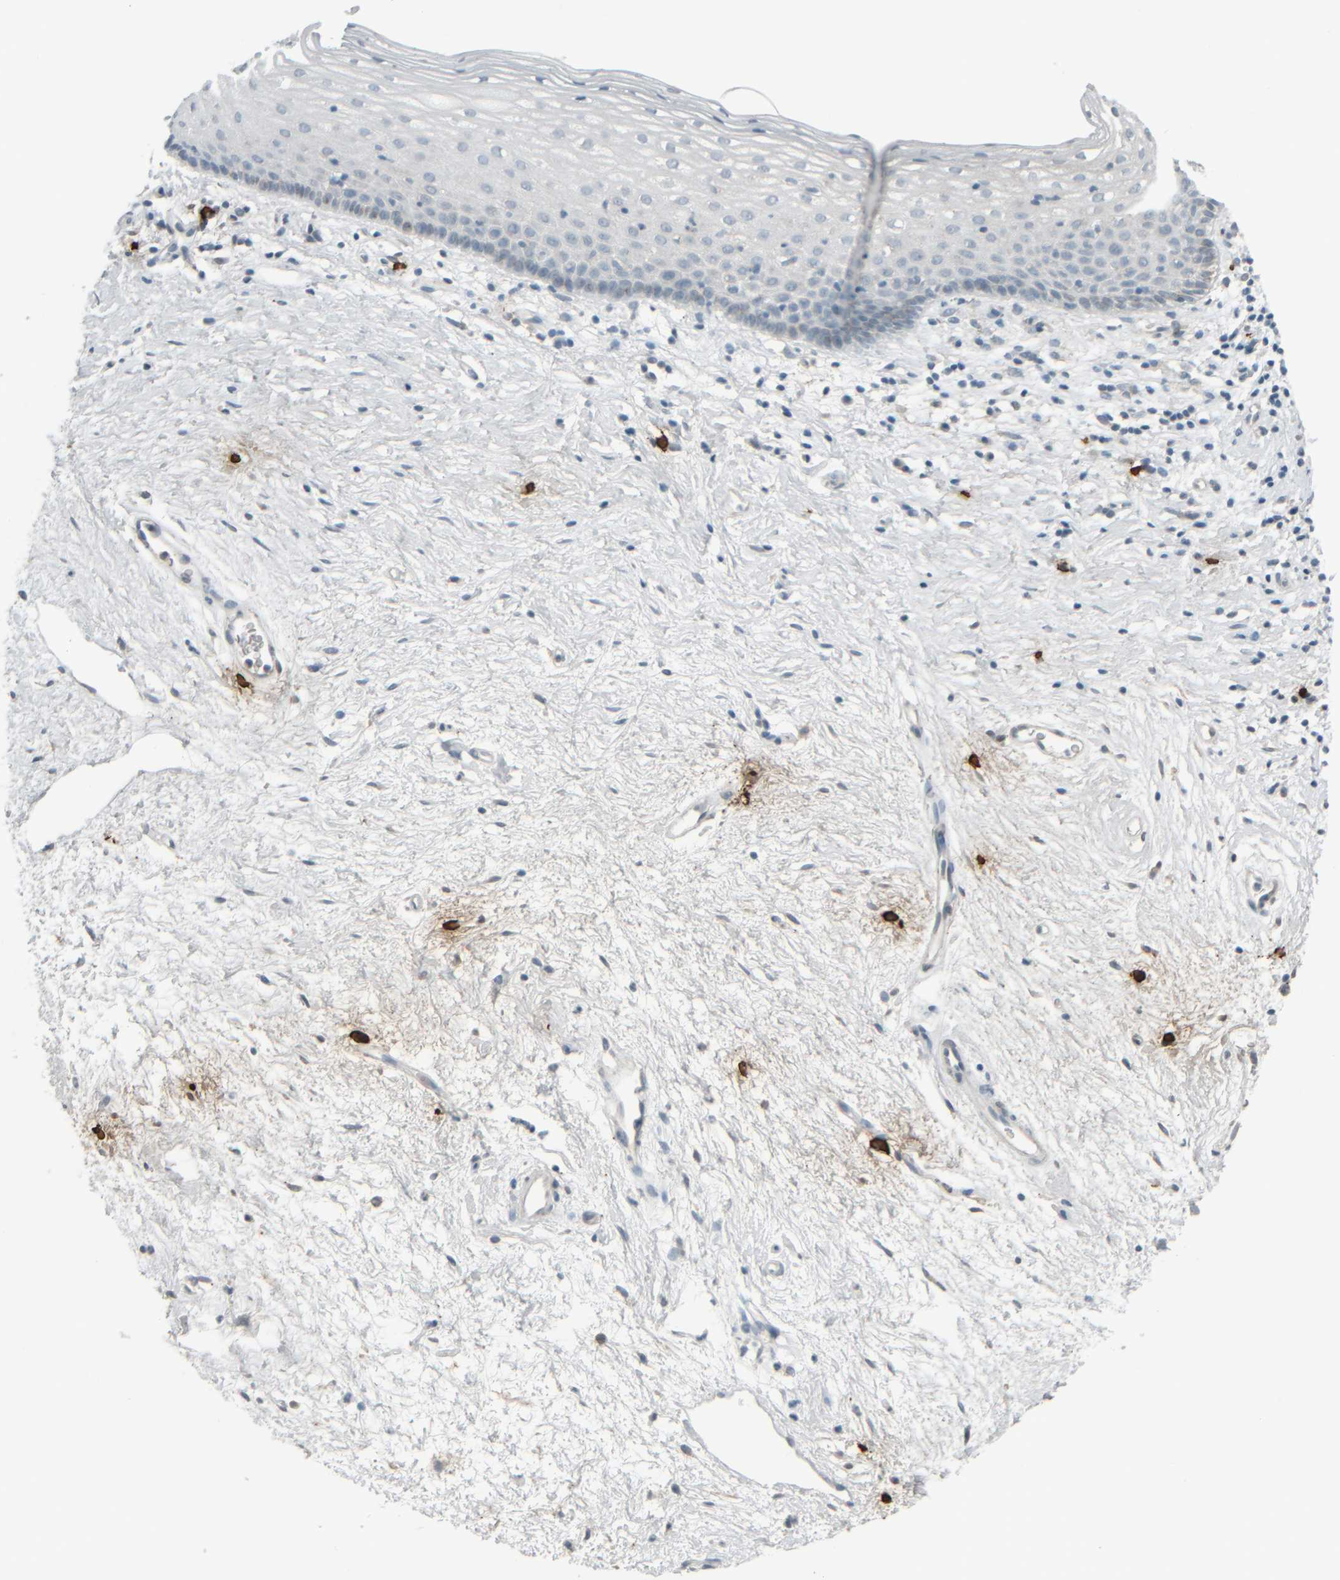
{"staining": {"intensity": "negative", "quantity": "none", "location": "none"}, "tissue": "vagina", "cell_type": "Squamous epithelial cells", "image_type": "normal", "snomed": [{"axis": "morphology", "description": "Normal tissue, NOS"}, {"axis": "topography", "description": "Vagina"}], "caption": "Vagina was stained to show a protein in brown. There is no significant positivity in squamous epithelial cells. (Brightfield microscopy of DAB immunohistochemistry at high magnification).", "gene": "TPSAB1", "patient": {"sex": "female", "age": 44}}